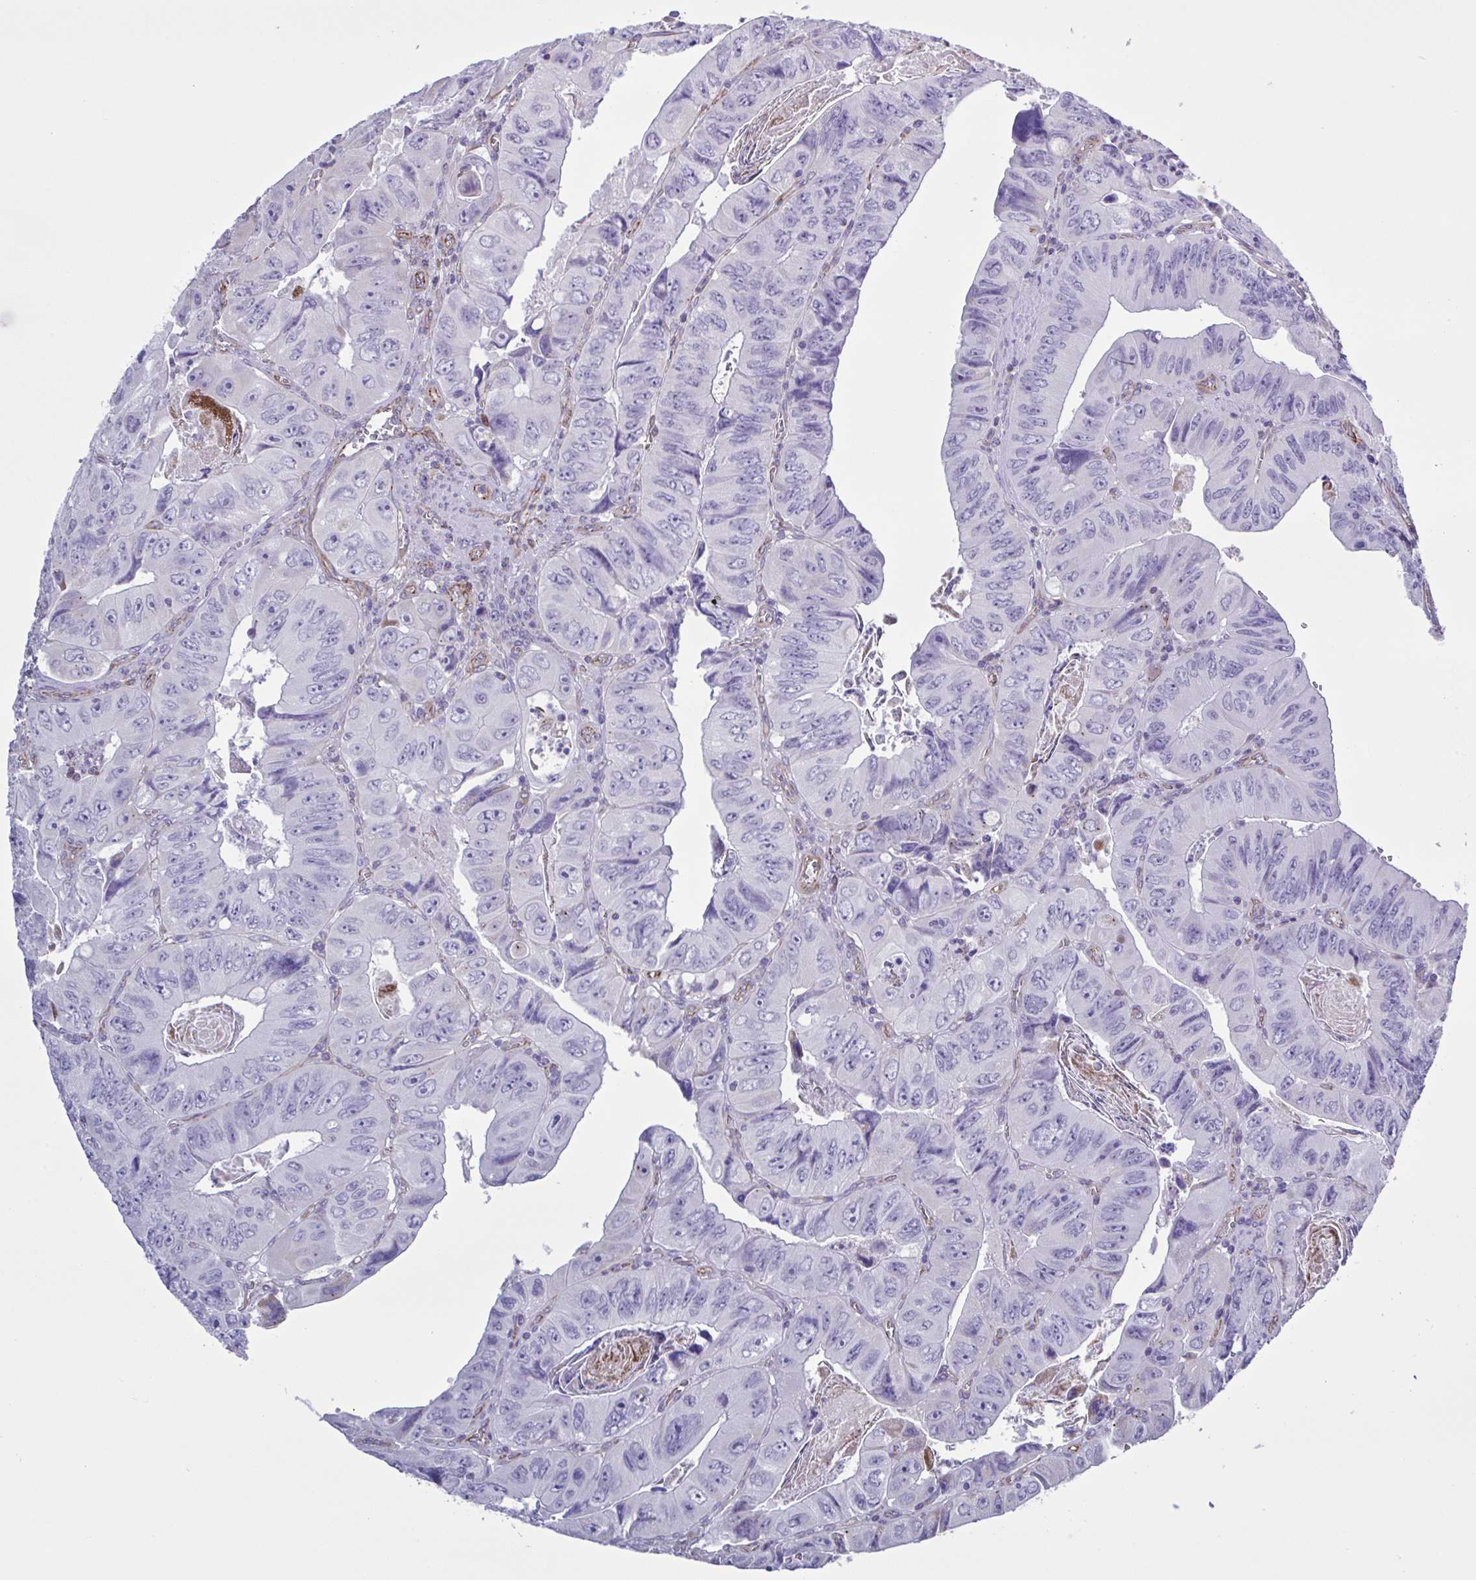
{"staining": {"intensity": "negative", "quantity": "none", "location": "none"}, "tissue": "colorectal cancer", "cell_type": "Tumor cells", "image_type": "cancer", "snomed": [{"axis": "morphology", "description": "Adenocarcinoma, NOS"}, {"axis": "topography", "description": "Colon"}], "caption": "Protein analysis of colorectal cancer (adenocarcinoma) exhibits no significant positivity in tumor cells.", "gene": "TMEM86B", "patient": {"sex": "female", "age": 84}}